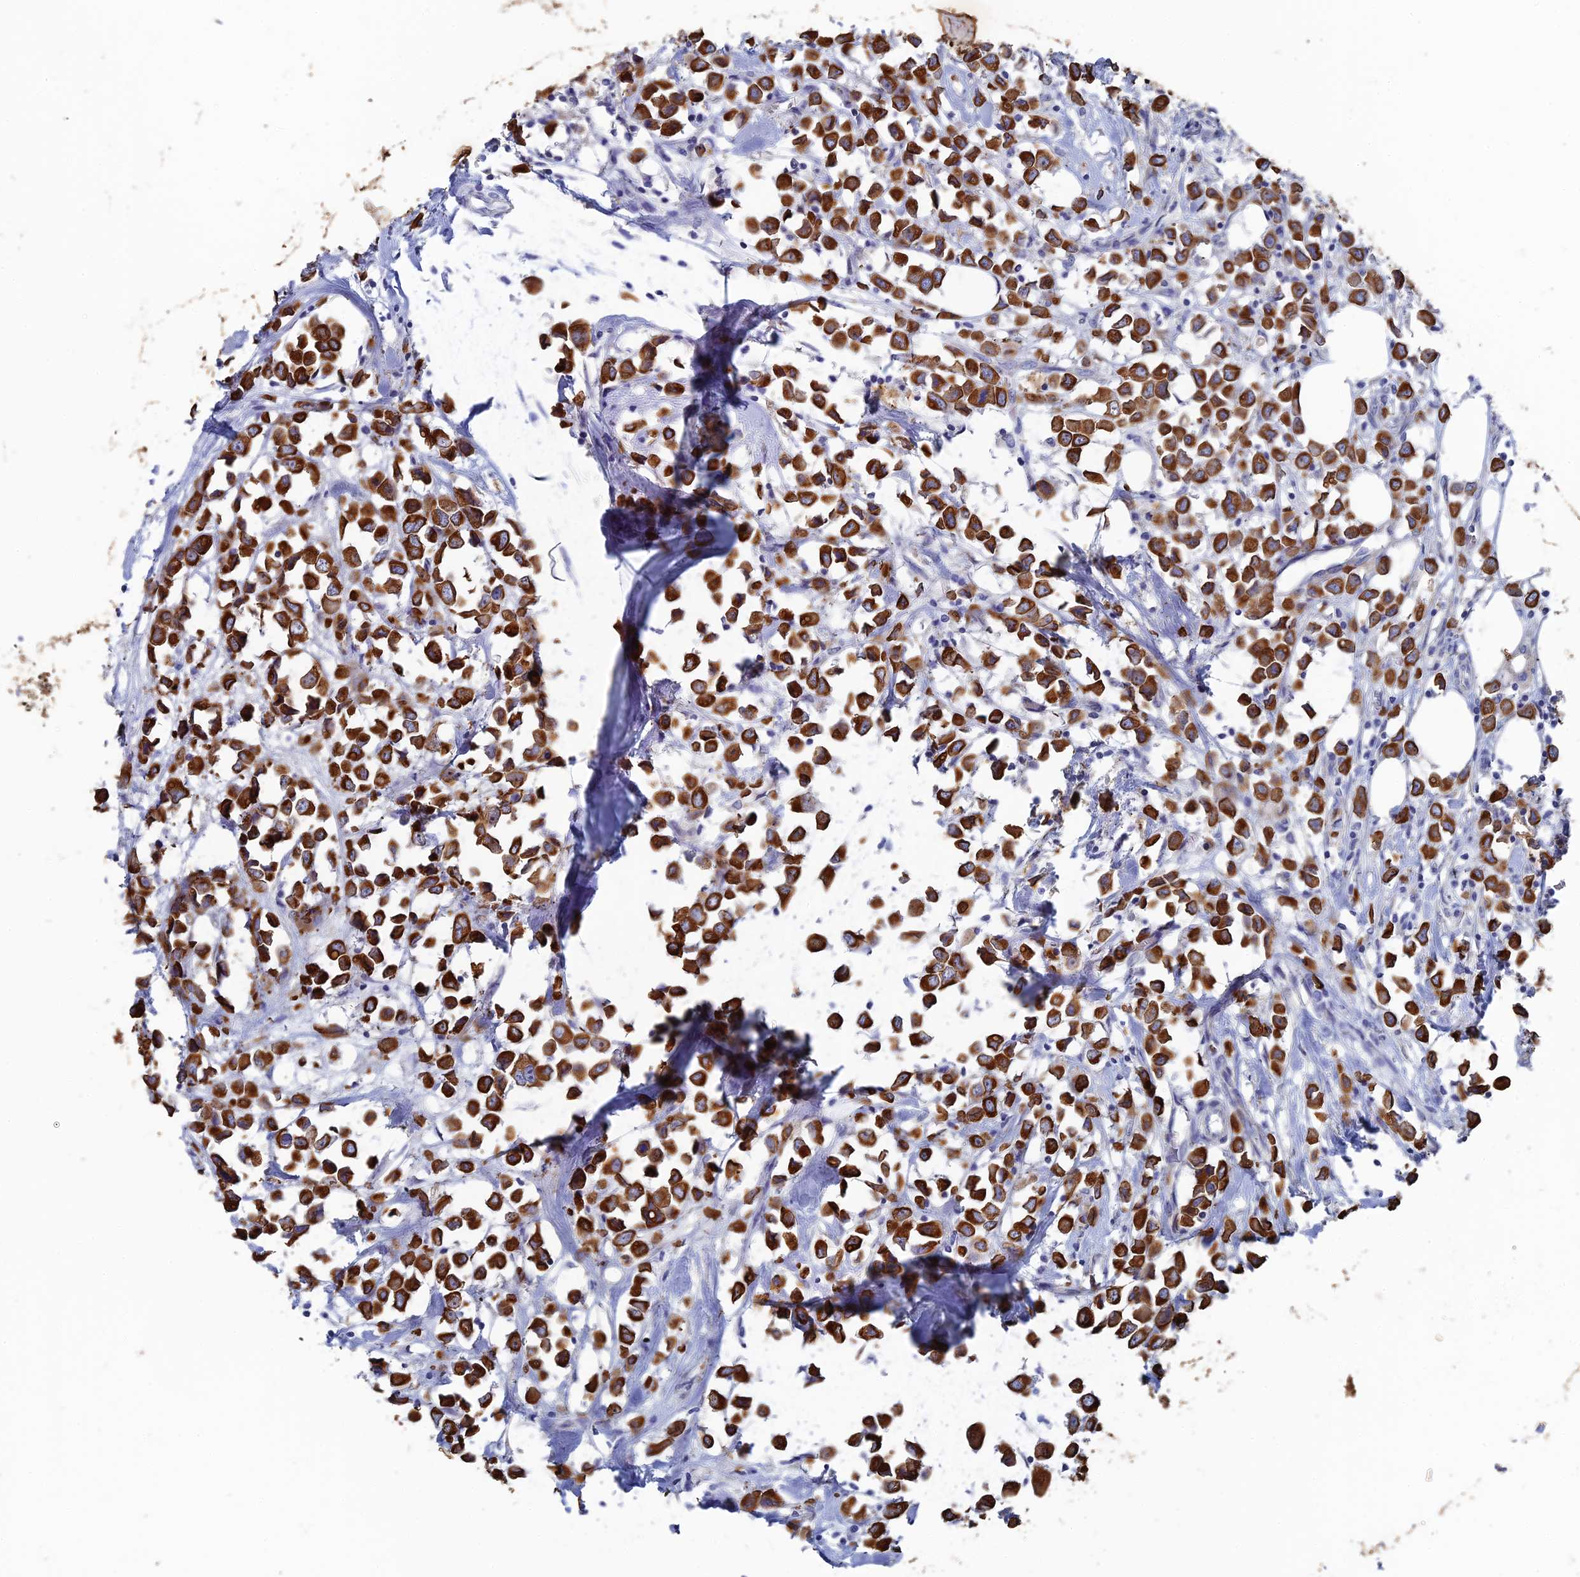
{"staining": {"intensity": "strong", "quantity": ">75%", "location": "cytoplasmic/membranous"}, "tissue": "breast cancer", "cell_type": "Tumor cells", "image_type": "cancer", "snomed": [{"axis": "morphology", "description": "Duct carcinoma"}, {"axis": "topography", "description": "Breast"}], "caption": "Human breast cancer (infiltrating ductal carcinoma) stained with a protein marker demonstrates strong staining in tumor cells.", "gene": "SRFBP1", "patient": {"sex": "female", "age": 61}}